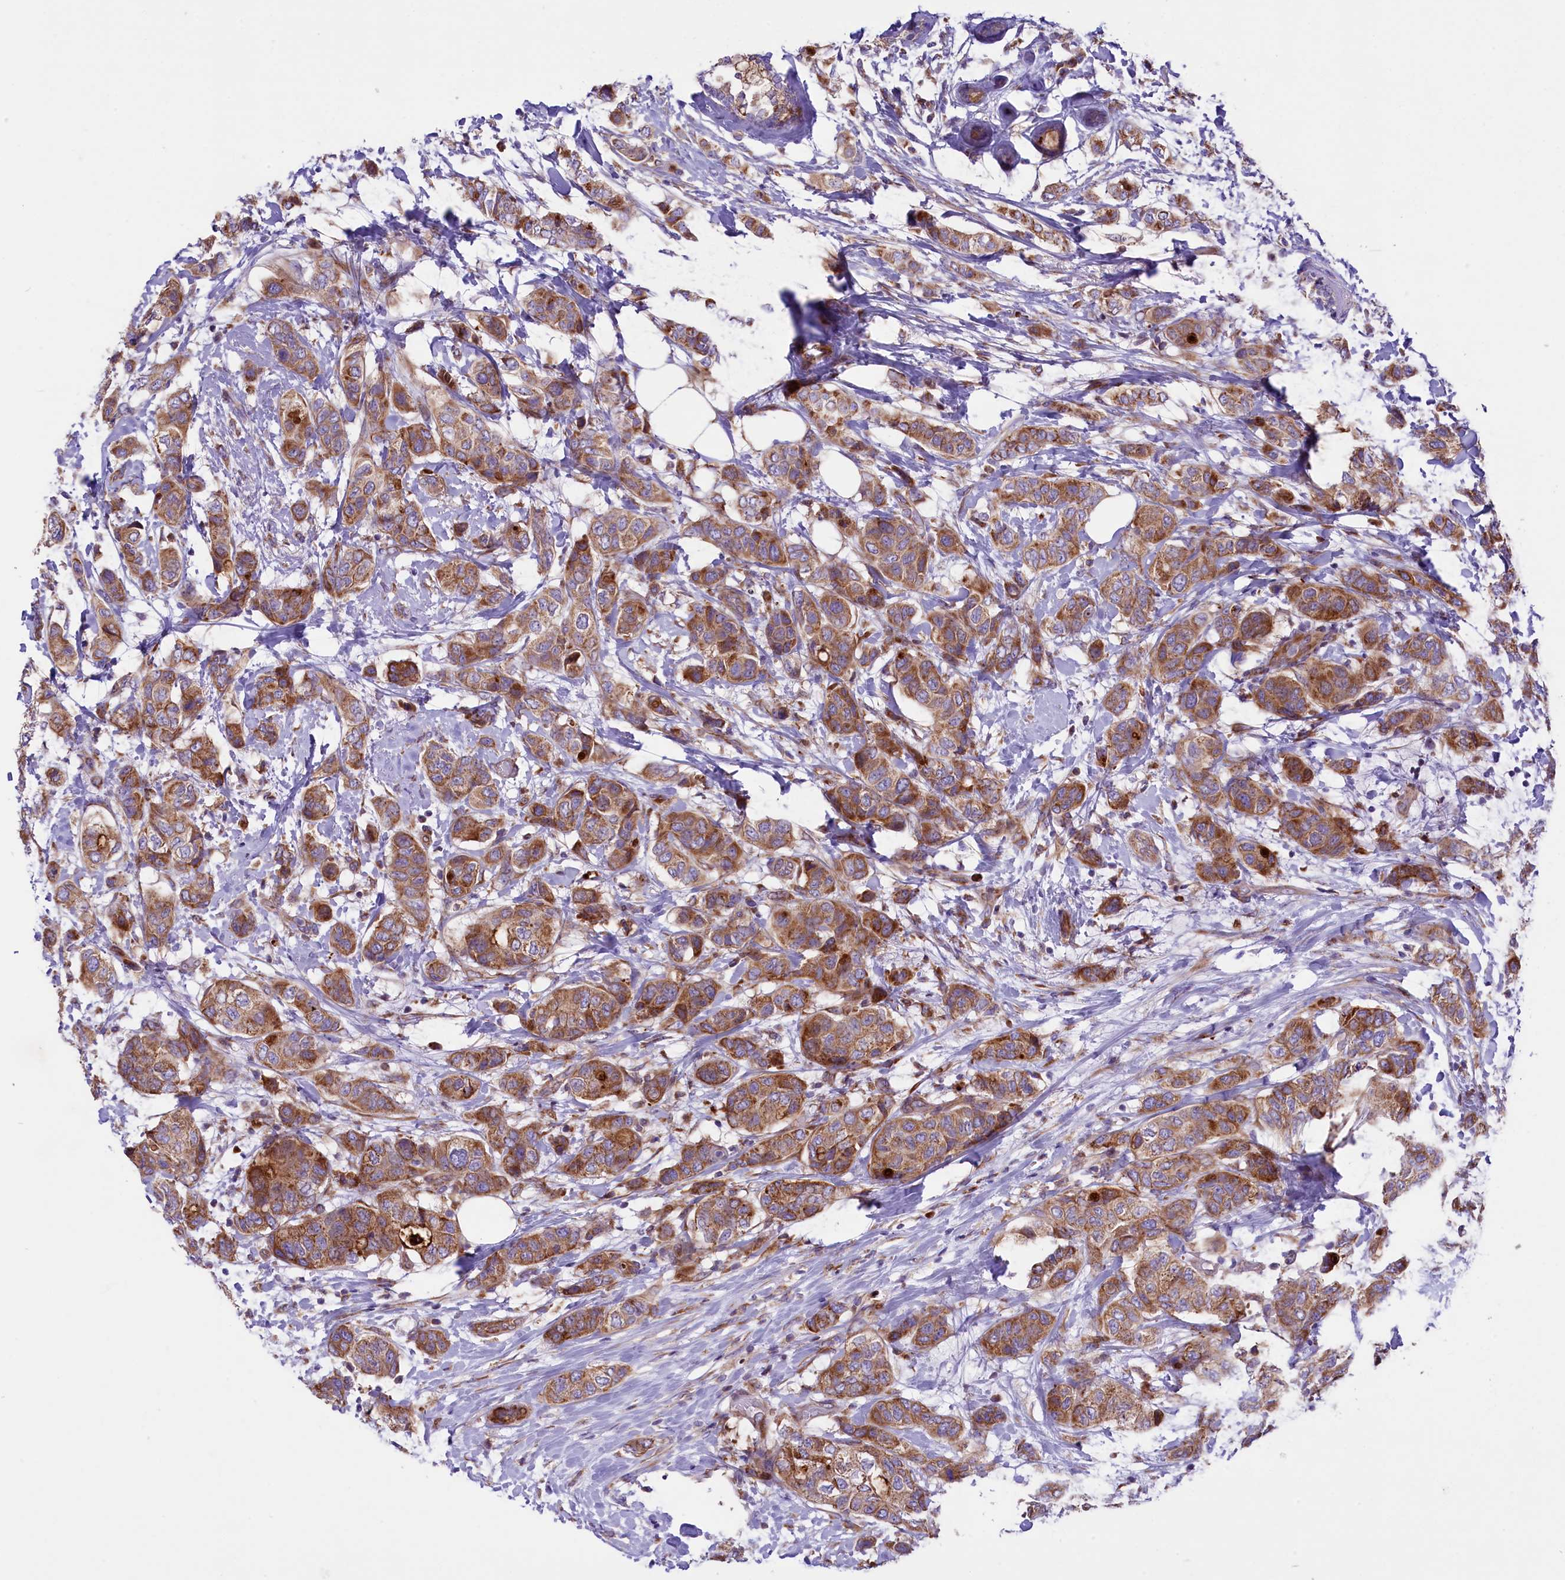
{"staining": {"intensity": "moderate", "quantity": ">75%", "location": "cytoplasmic/membranous"}, "tissue": "breast cancer", "cell_type": "Tumor cells", "image_type": "cancer", "snomed": [{"axis": "morphology", "description": "Lobular carcinoma"}, {"axis": "topography", "description": "Breast"}], "caption": "Immunohistochemical staining of lobular carcinoma (breast) displays medium levels of moderate cytoplasmic/membranous protein positivity in approximately >75% of tumor cells.", "gene": "PTPRU", "patient": {"sex": "female", "age": 51}}